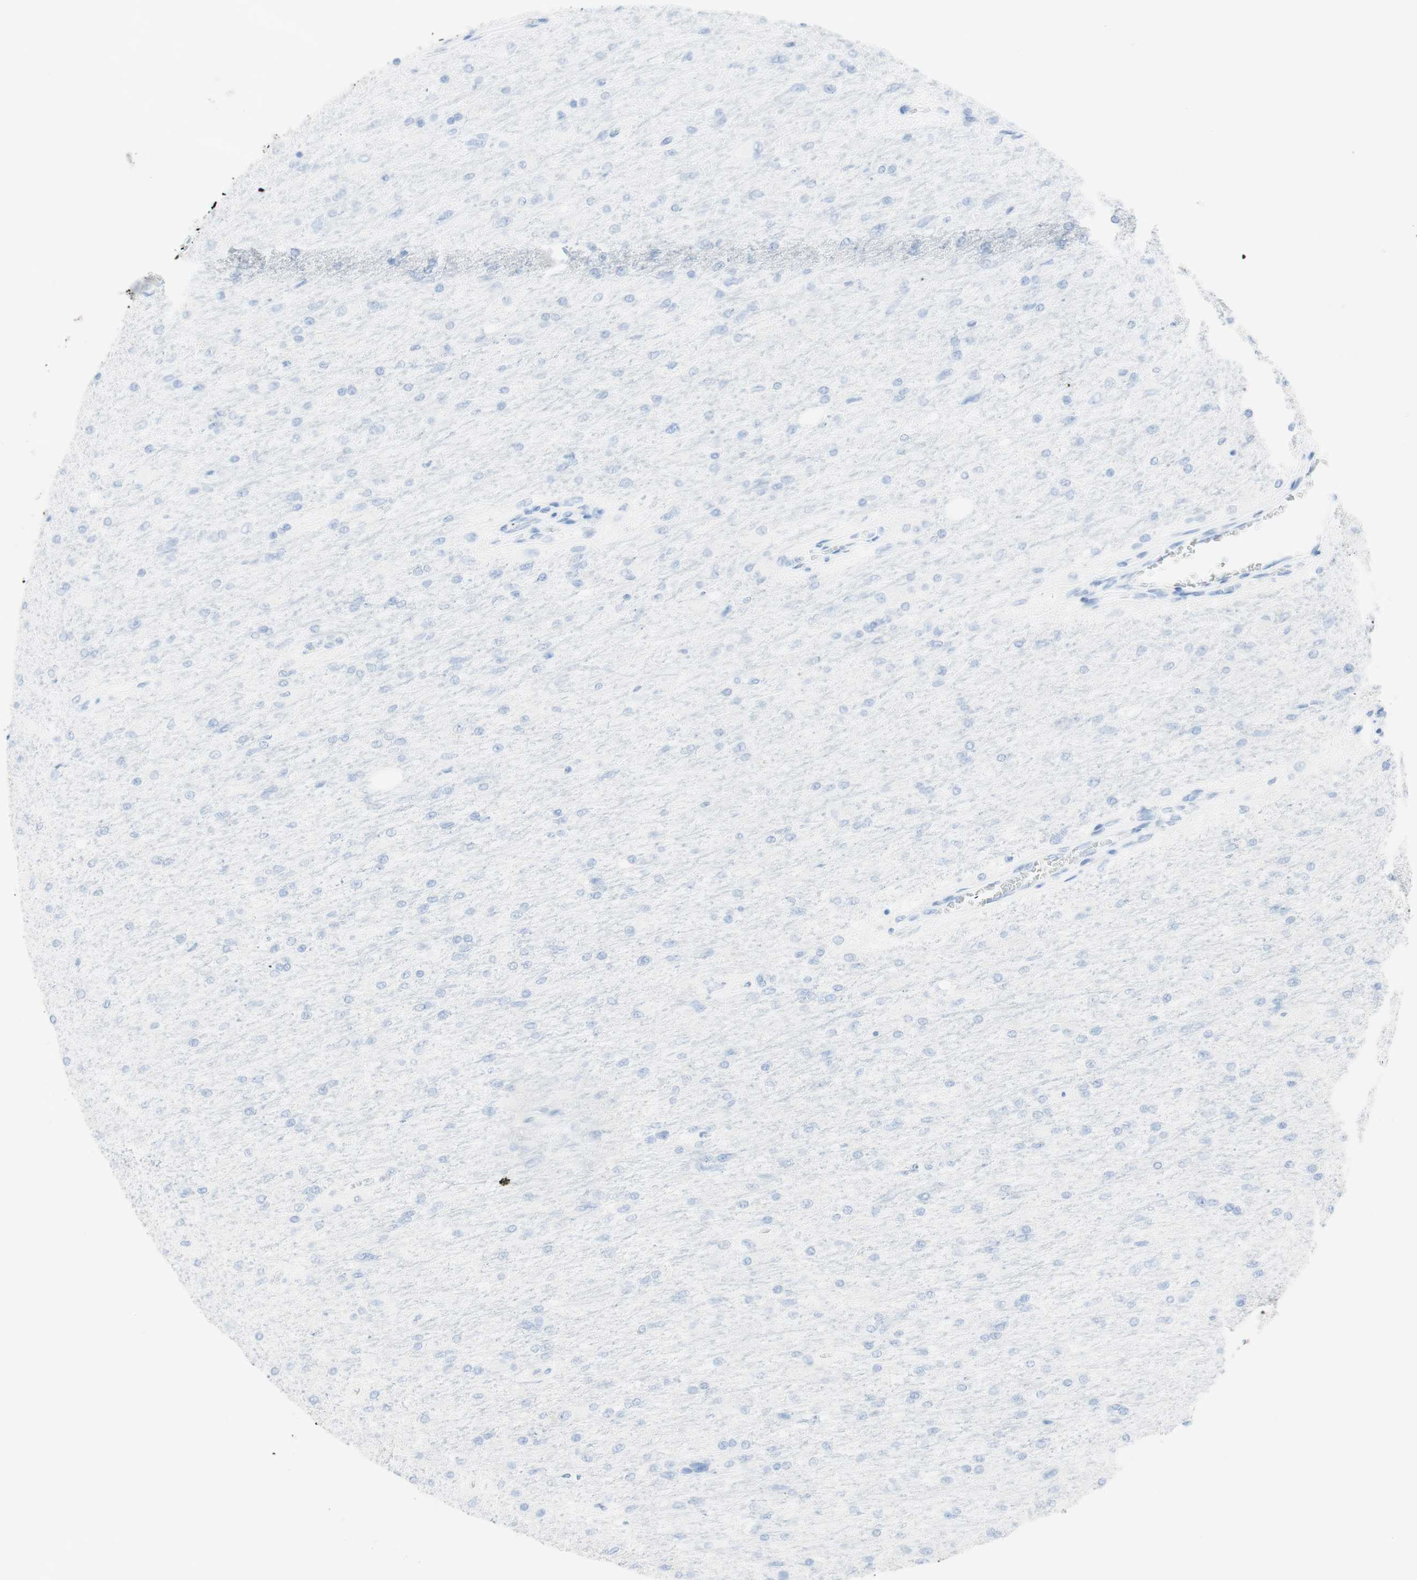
{"staining": {"intensity": "negative", "quantity": "none", "location": "none"}, "tissue": "glioma", "cell_type": "Tumor cells", "image_type": "cancer", "snomed": [{"axis": "morphology", "description": "Glioma, malignant, High grade"}, {"axis": "topography", "description": "Cerebral cortex"}], "caption": "Malignant high-grade glioma was stained to show a protein in brown. There is no significant staining in tumor cells. Nuclei are stained in blue.", "gene": "TPO", "patient": {"sex": "female", "age": 36}}